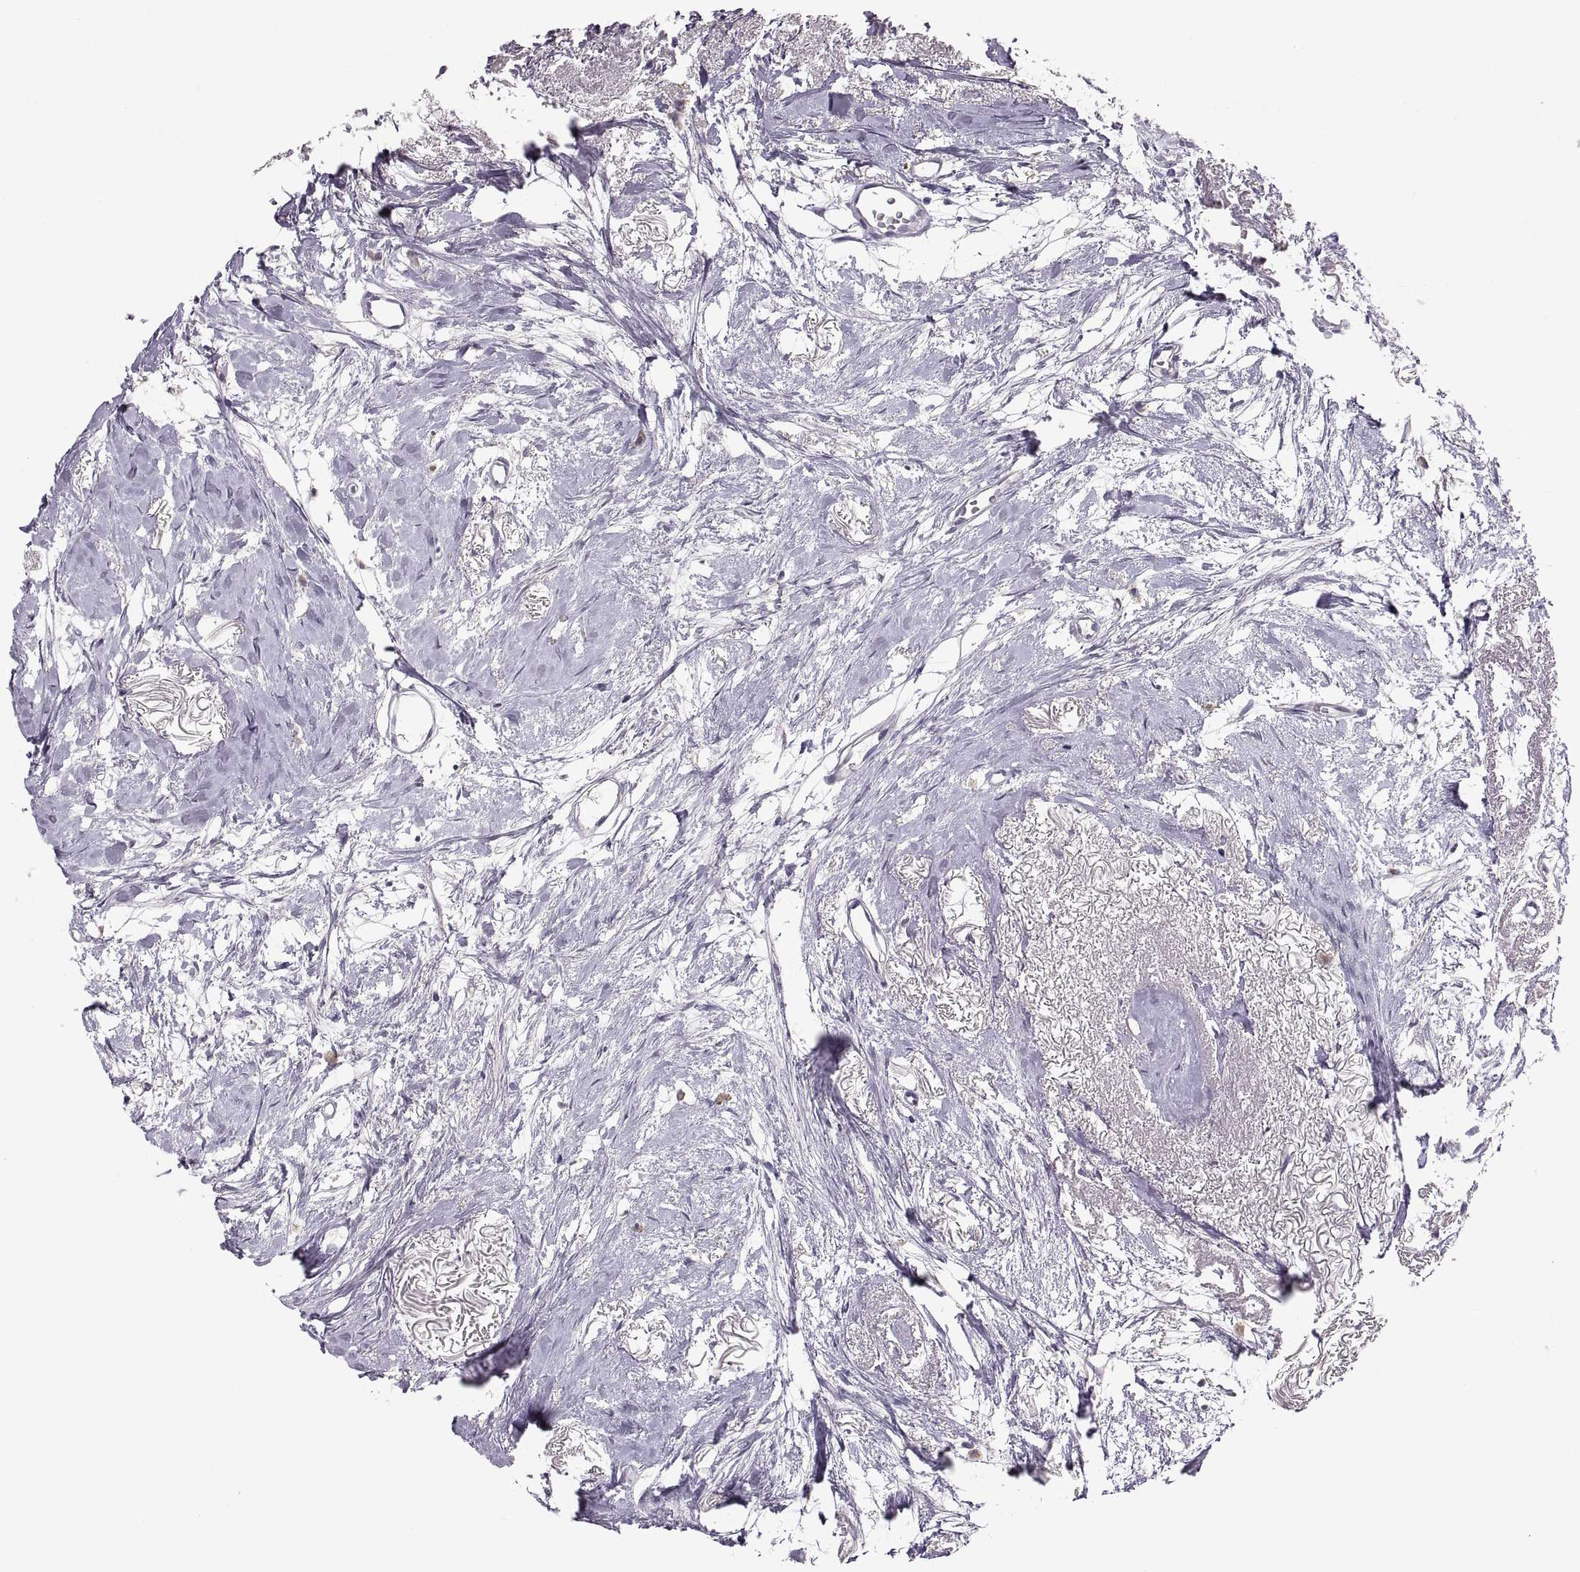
{"staining": {"intensity": "negative", "quantity": "none", "location": "none"}, "tissue": "breast cancer", "cell_type": "Tumor cells", "image_type": "cancer", "snomed": [{"axis": "morphology", "description": "Duct carcinoma"}, {"axis": "topography", "description": "Breast"}], "caption": "High magnification brightfield microscopy of breast infiltrating ductal carcinoma stained with DAB (brown) and counterstained with hematoxylin (blue): tumor cells show no significant positivity.", "gene": "MAGEB18", "patient": {"sex": "female", "age": 40}}